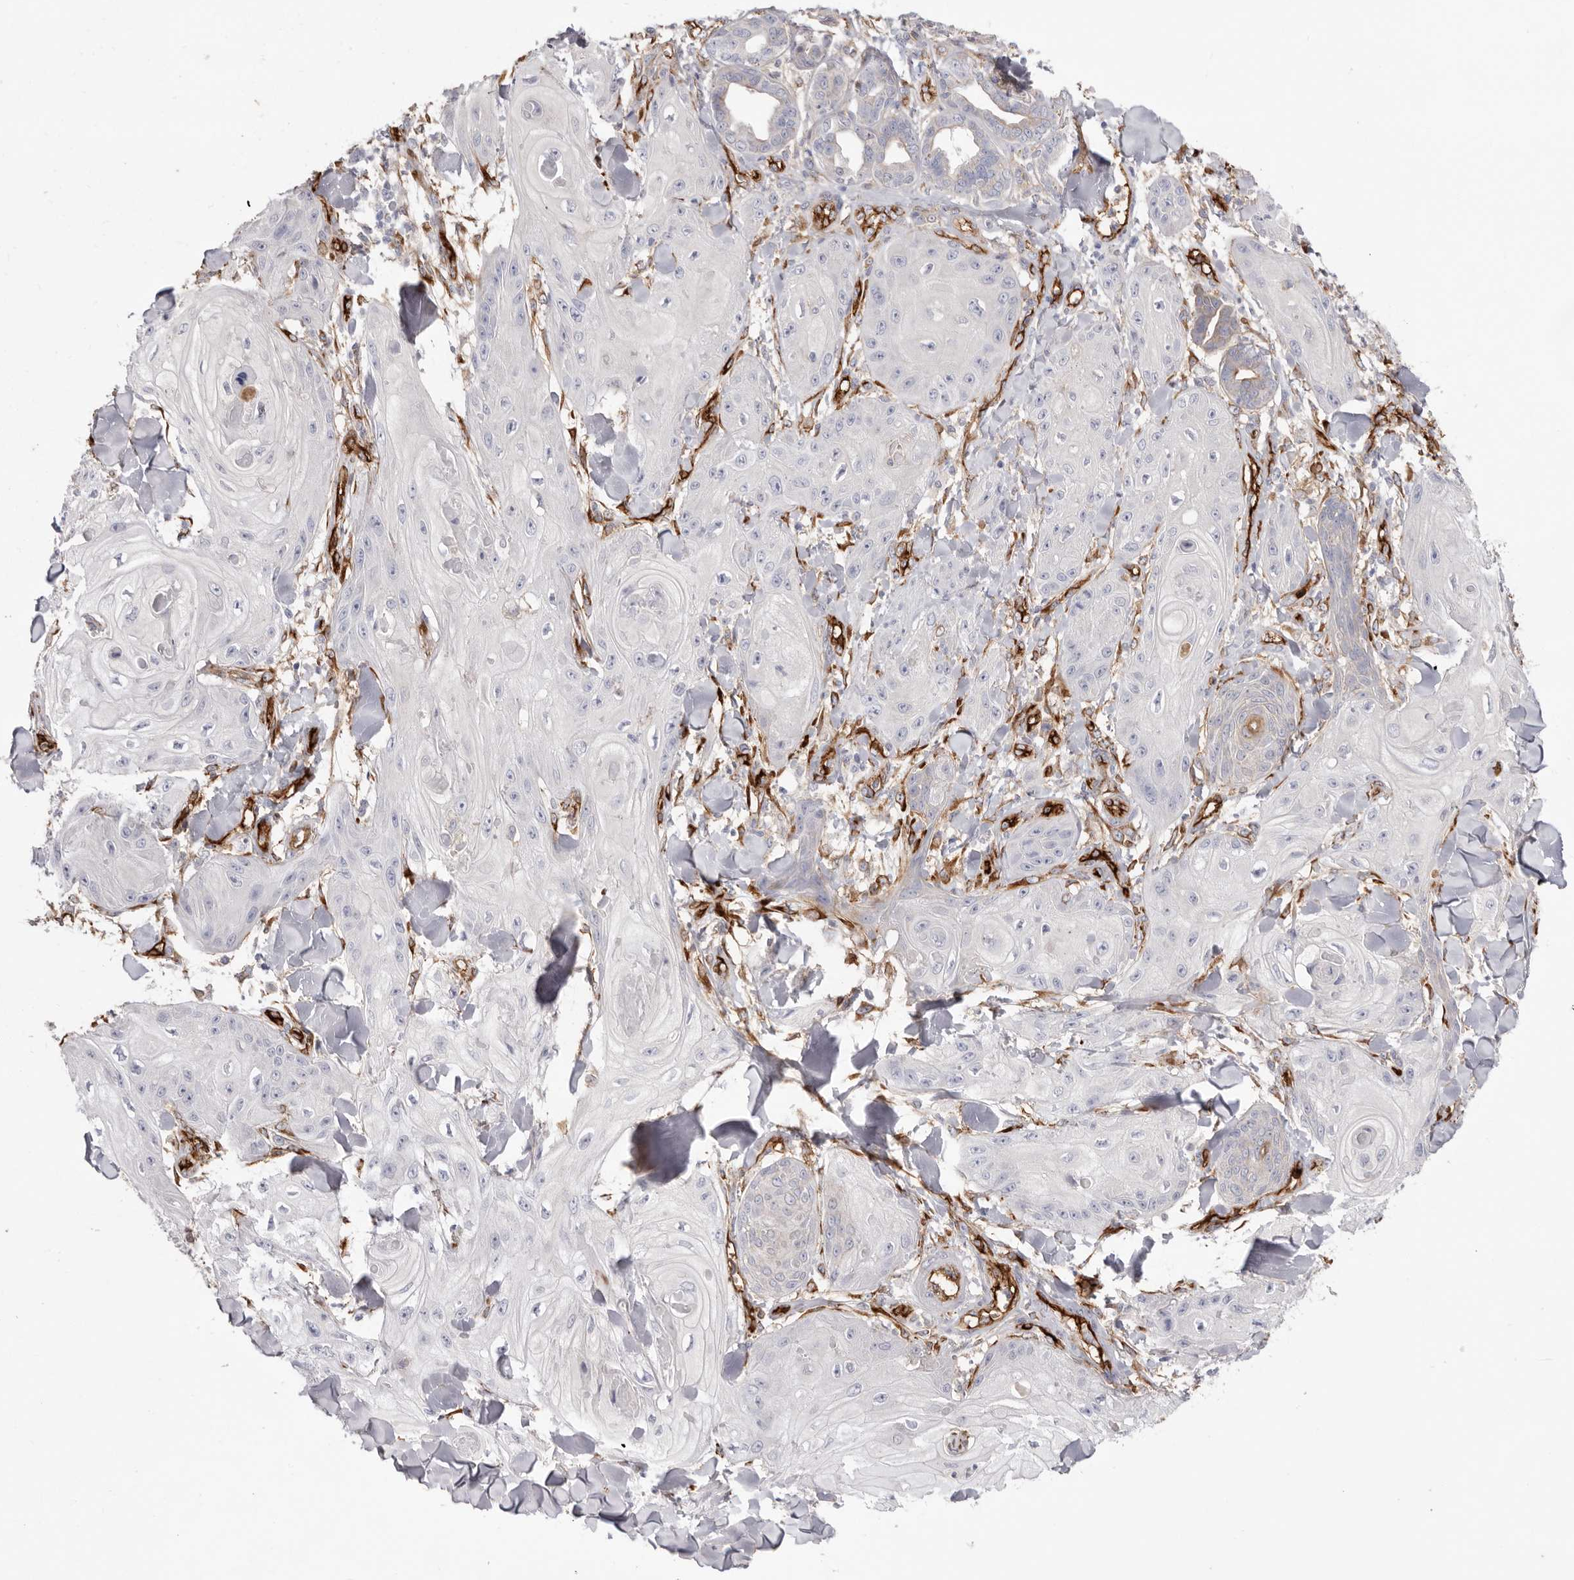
{"staining": {"intensity": "negative", "quantity": "none", "location": "none"}, "tissue": "skin cancer", "cell_type": "Tumor cells", "image_type": "cancer", "snomed": [{"axis": "morphology", "description": "Squamous cell carcinoma, NOS"}, {"axis": "topography", "description": "Skin"}], "caption": "This image is of skin cancer (squamous cell carcinoma) stained with immunohistochemistry (IHC) to label a protein in brown with the nuclei are counter-stained blue. There is no staining in tumor cells.", "gene": "LRRC66", "patient": {"sex": "male", "age": 74}}